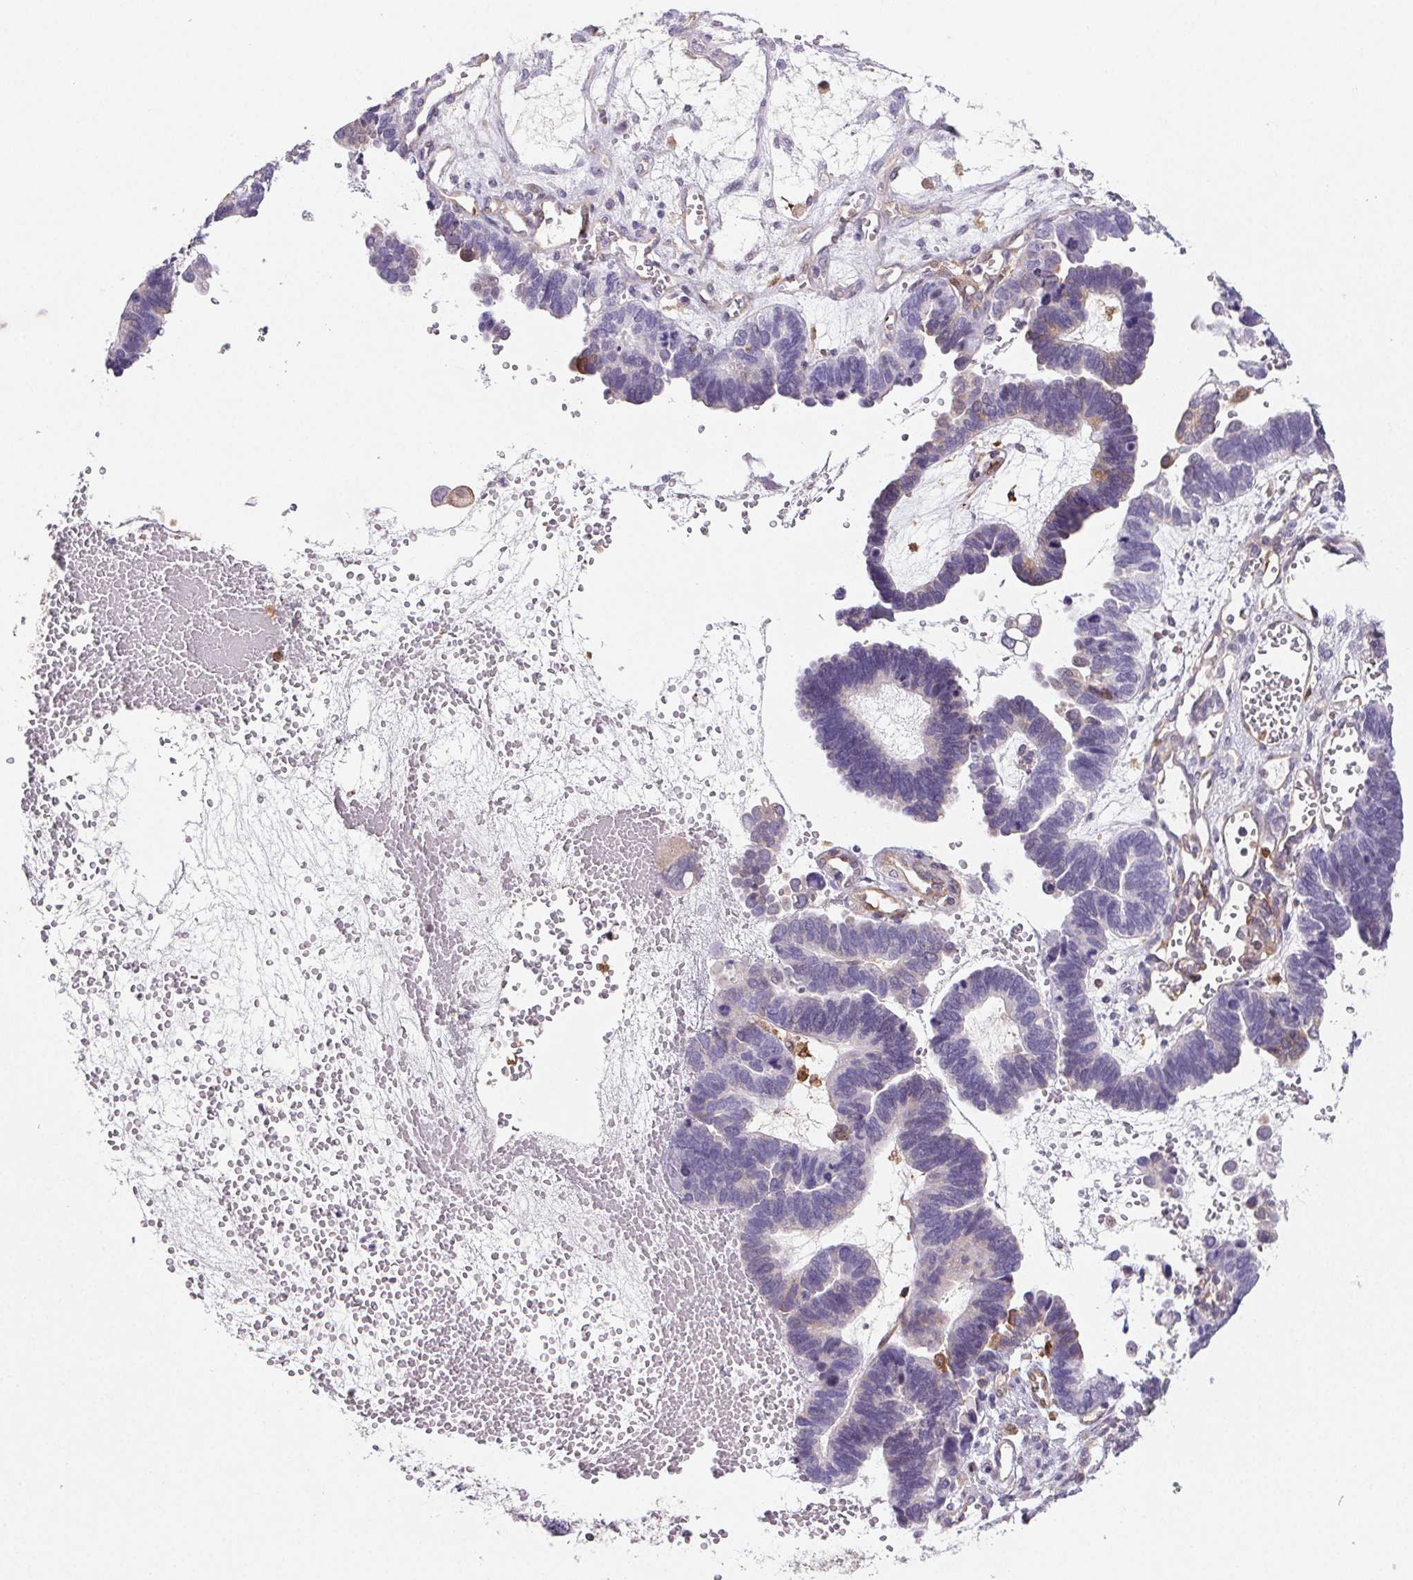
{"staining": {"intensity": "weak", "quantity": "<25%", "location": "cytoplasmic/membranous"}, "tissue": "ovarian cancer", "cell_type": "Tumor cells", "image_type": "cancer", "snomed": [{"axis": "morphology", "description": "Cystadenocarcinoma, serous, NOS"}, {"axis": "topography", "description": "Ovary"}], "caption": "DAB (3,3'-diaminobenzidine) immunohistochemical staining of human ovarian cancer exhibits no significant staining in tumor cells. (Immunohistochemistry, brightfield microscopy, high magnification).", "gene": "GBP1", "patient": {"sex": "female", "age": 51}}